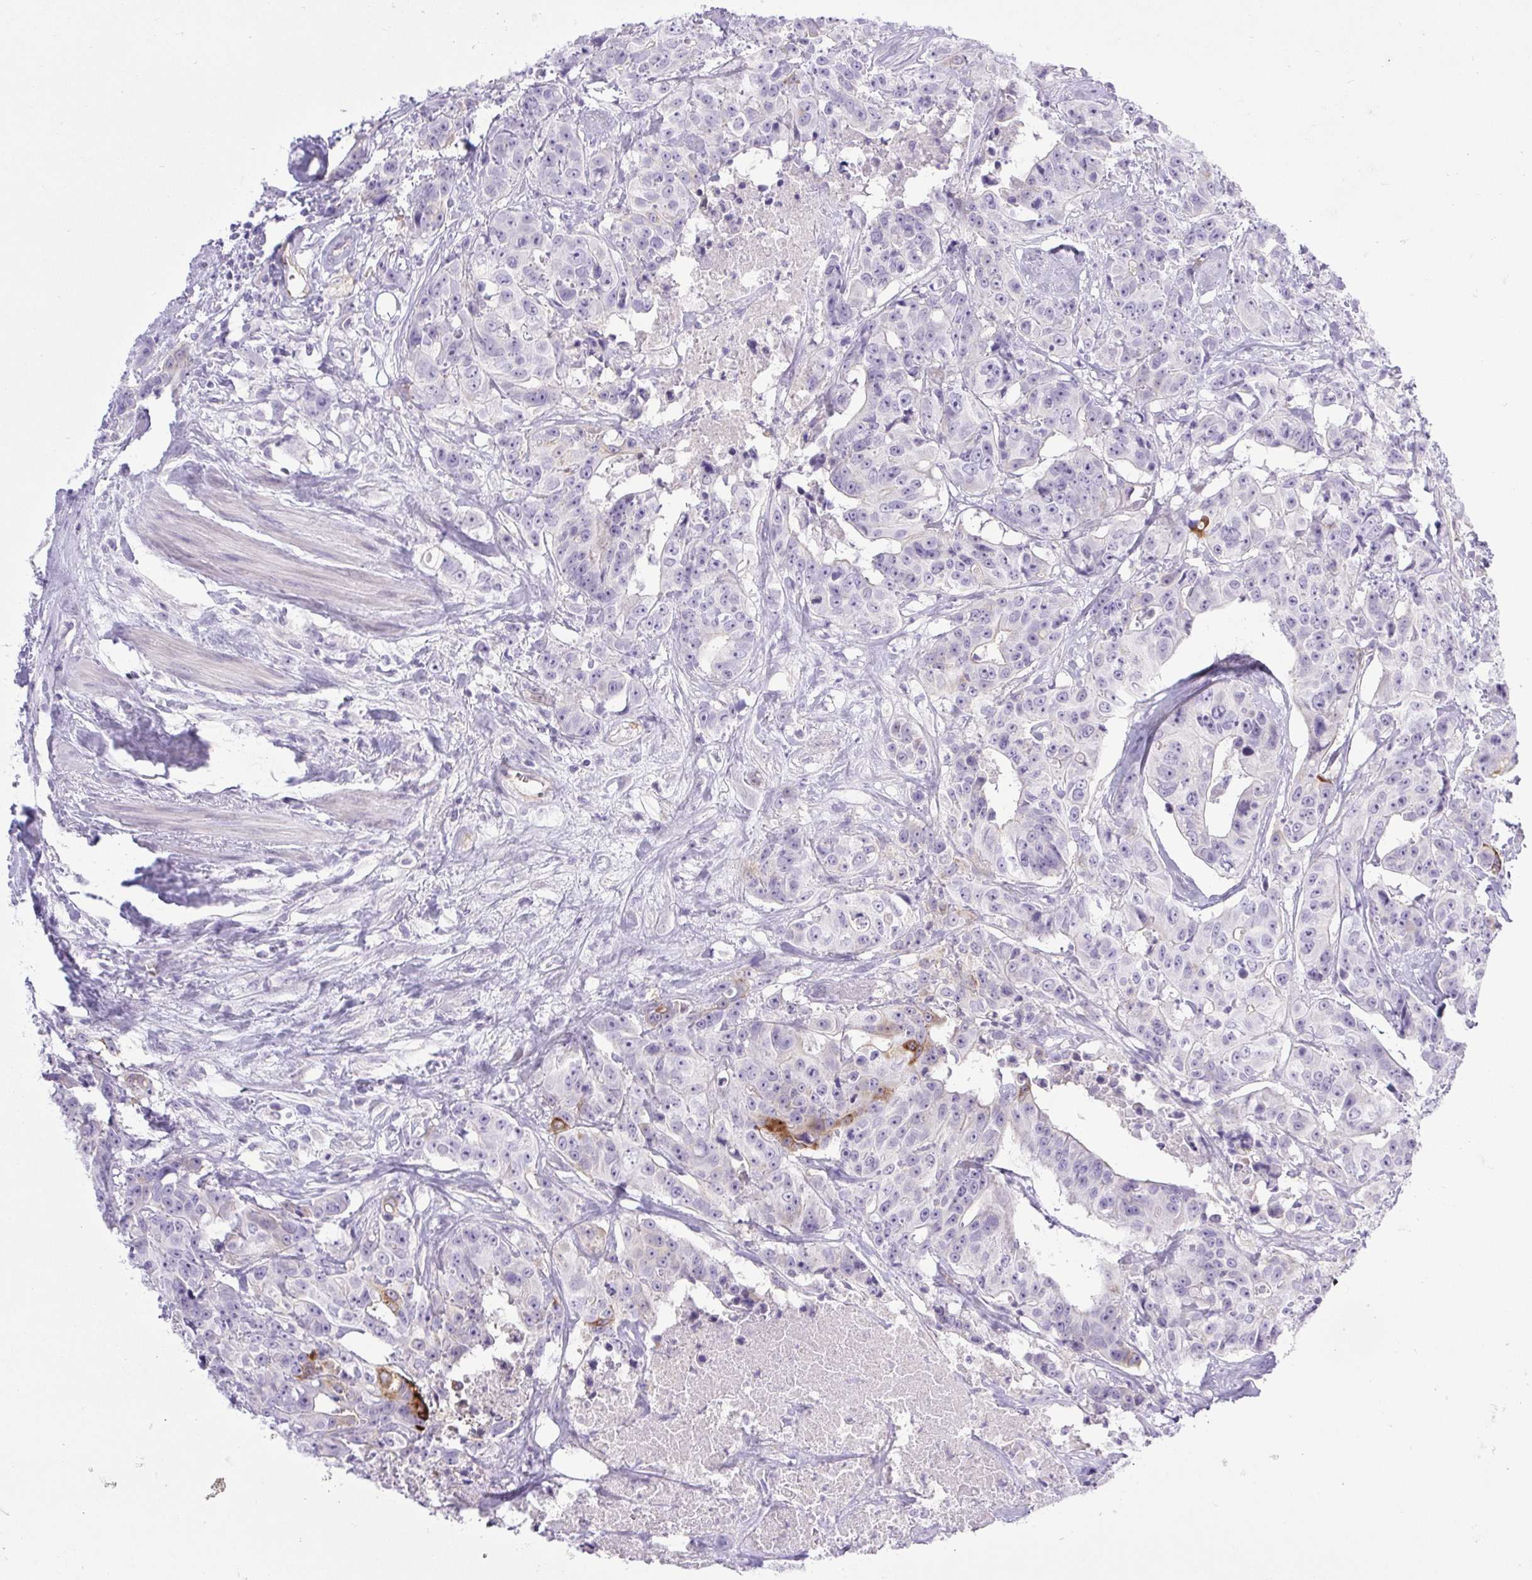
{"staining": {"intensity": "moderate", "quantity": "<25%", "location": "cytoplasmic/membranous"}, "tissue": "colorectal cancer", "cell_type": "Tumor cells", "image_type": "cancer", "snomed": [{"axis": "morphology", "description": "Adenocarcinoma, NOS"}, {"axis": "topography", "description": "Rectum"}], "caption": "Protein analysis of colorectal cancer tissue shows moderate cytoplasmic/membranous staining in approximately <25% of tumor cells. Using DAB (3,3'-diaminobenzidine) (brown) and hematoxylin (blue) stains, captured at high magnification using brightfield microscopy.", "gene": "BCAS1", "patient": {"sex": "female", "age": 62}}